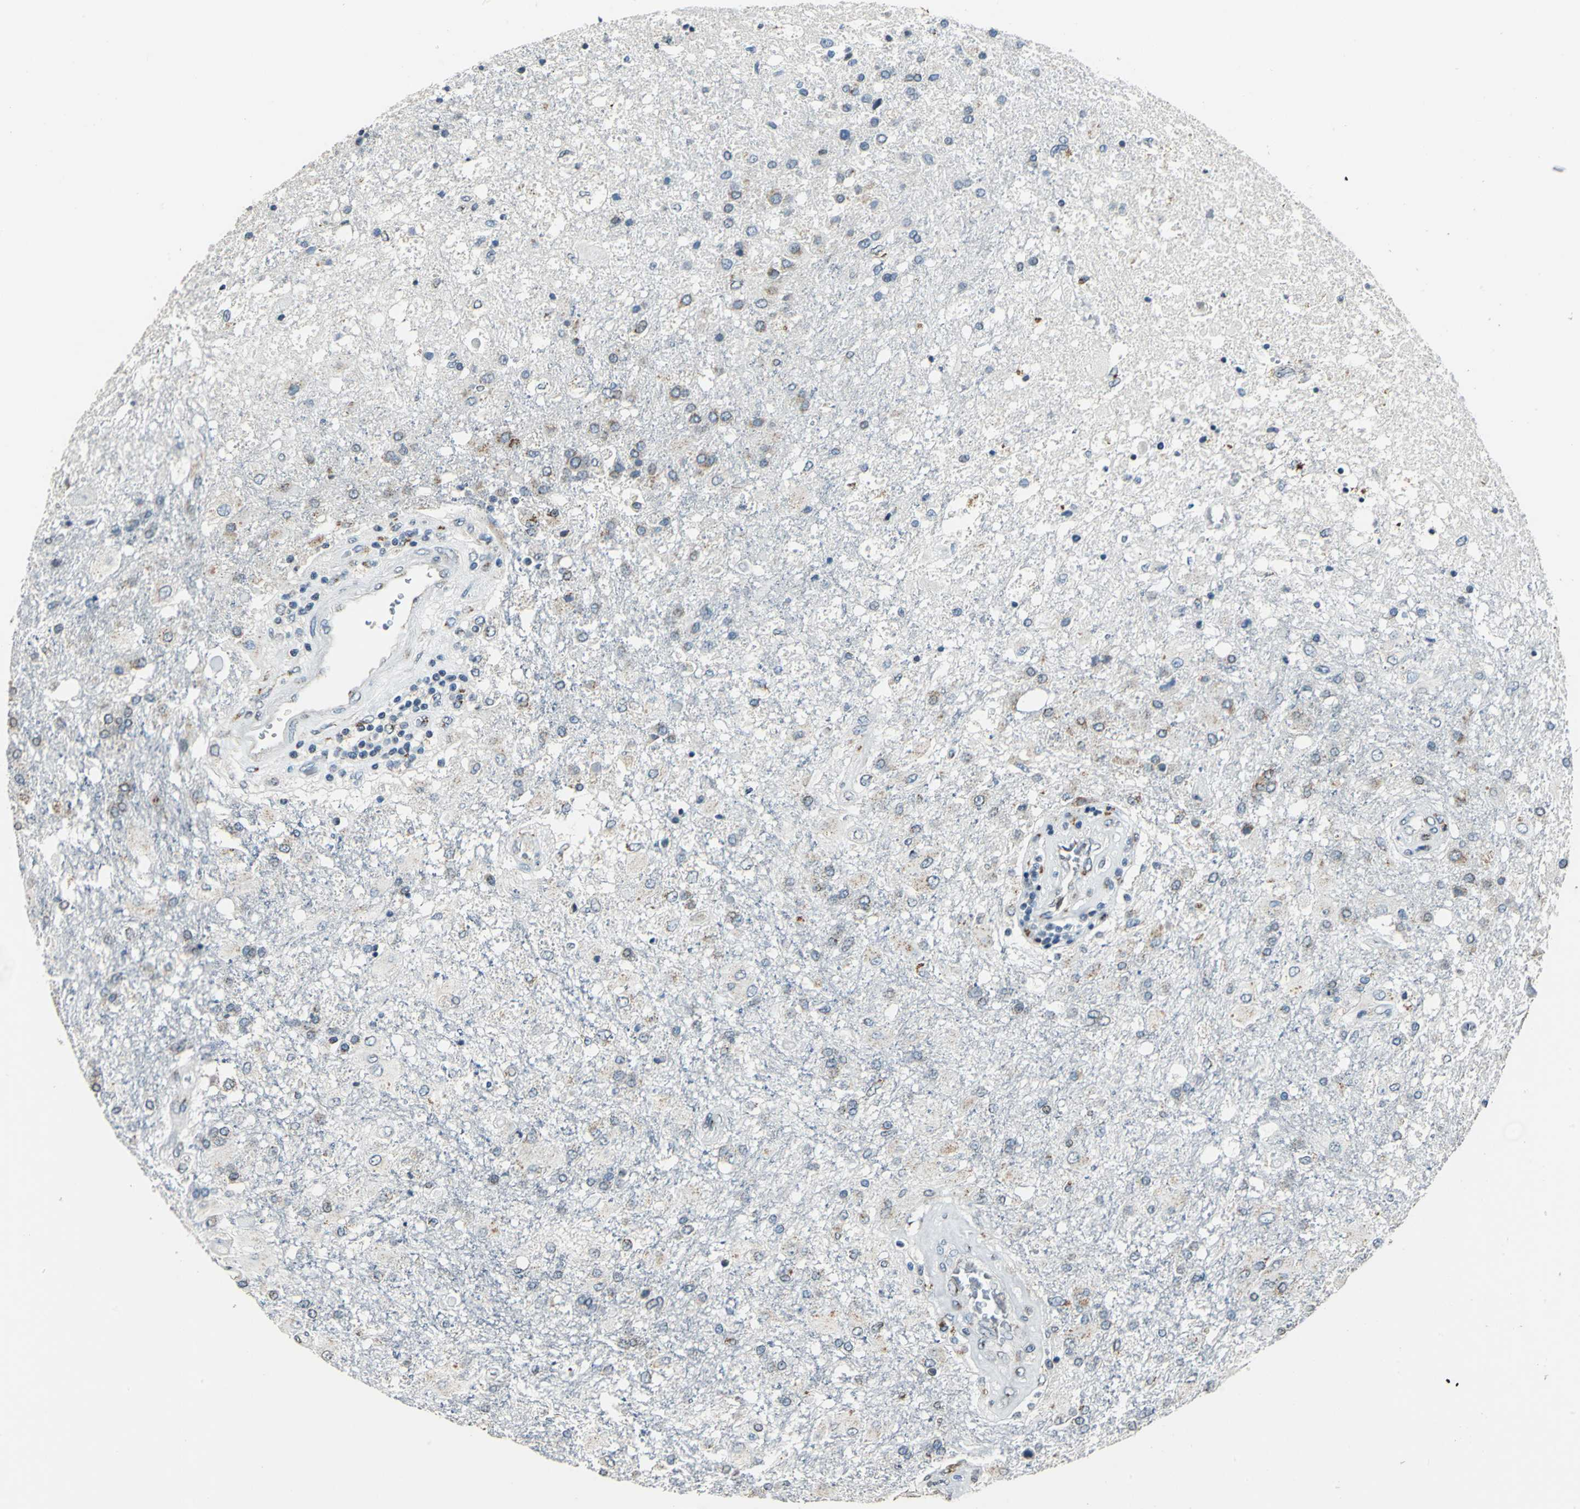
{"staining": {"intensity": "weak", "quantity": "<25%", "location": "cytoplasmic/membranous"}, "tissue": "glioma", "cell_type": "Tumor cells", "image_type": "cancer", "snomed": [{"axis": "morphology", "description": "Glioma, malignant, High grade"}, {"axis": "topography", "description": "Cerebral cortex"}], "caption": "Histopathology image shows no protein positivity in tumor cells of malignant high-grade glioma tissue.", "gene": "TMEM115", "patient": {"sex": "male", "age": 79}}